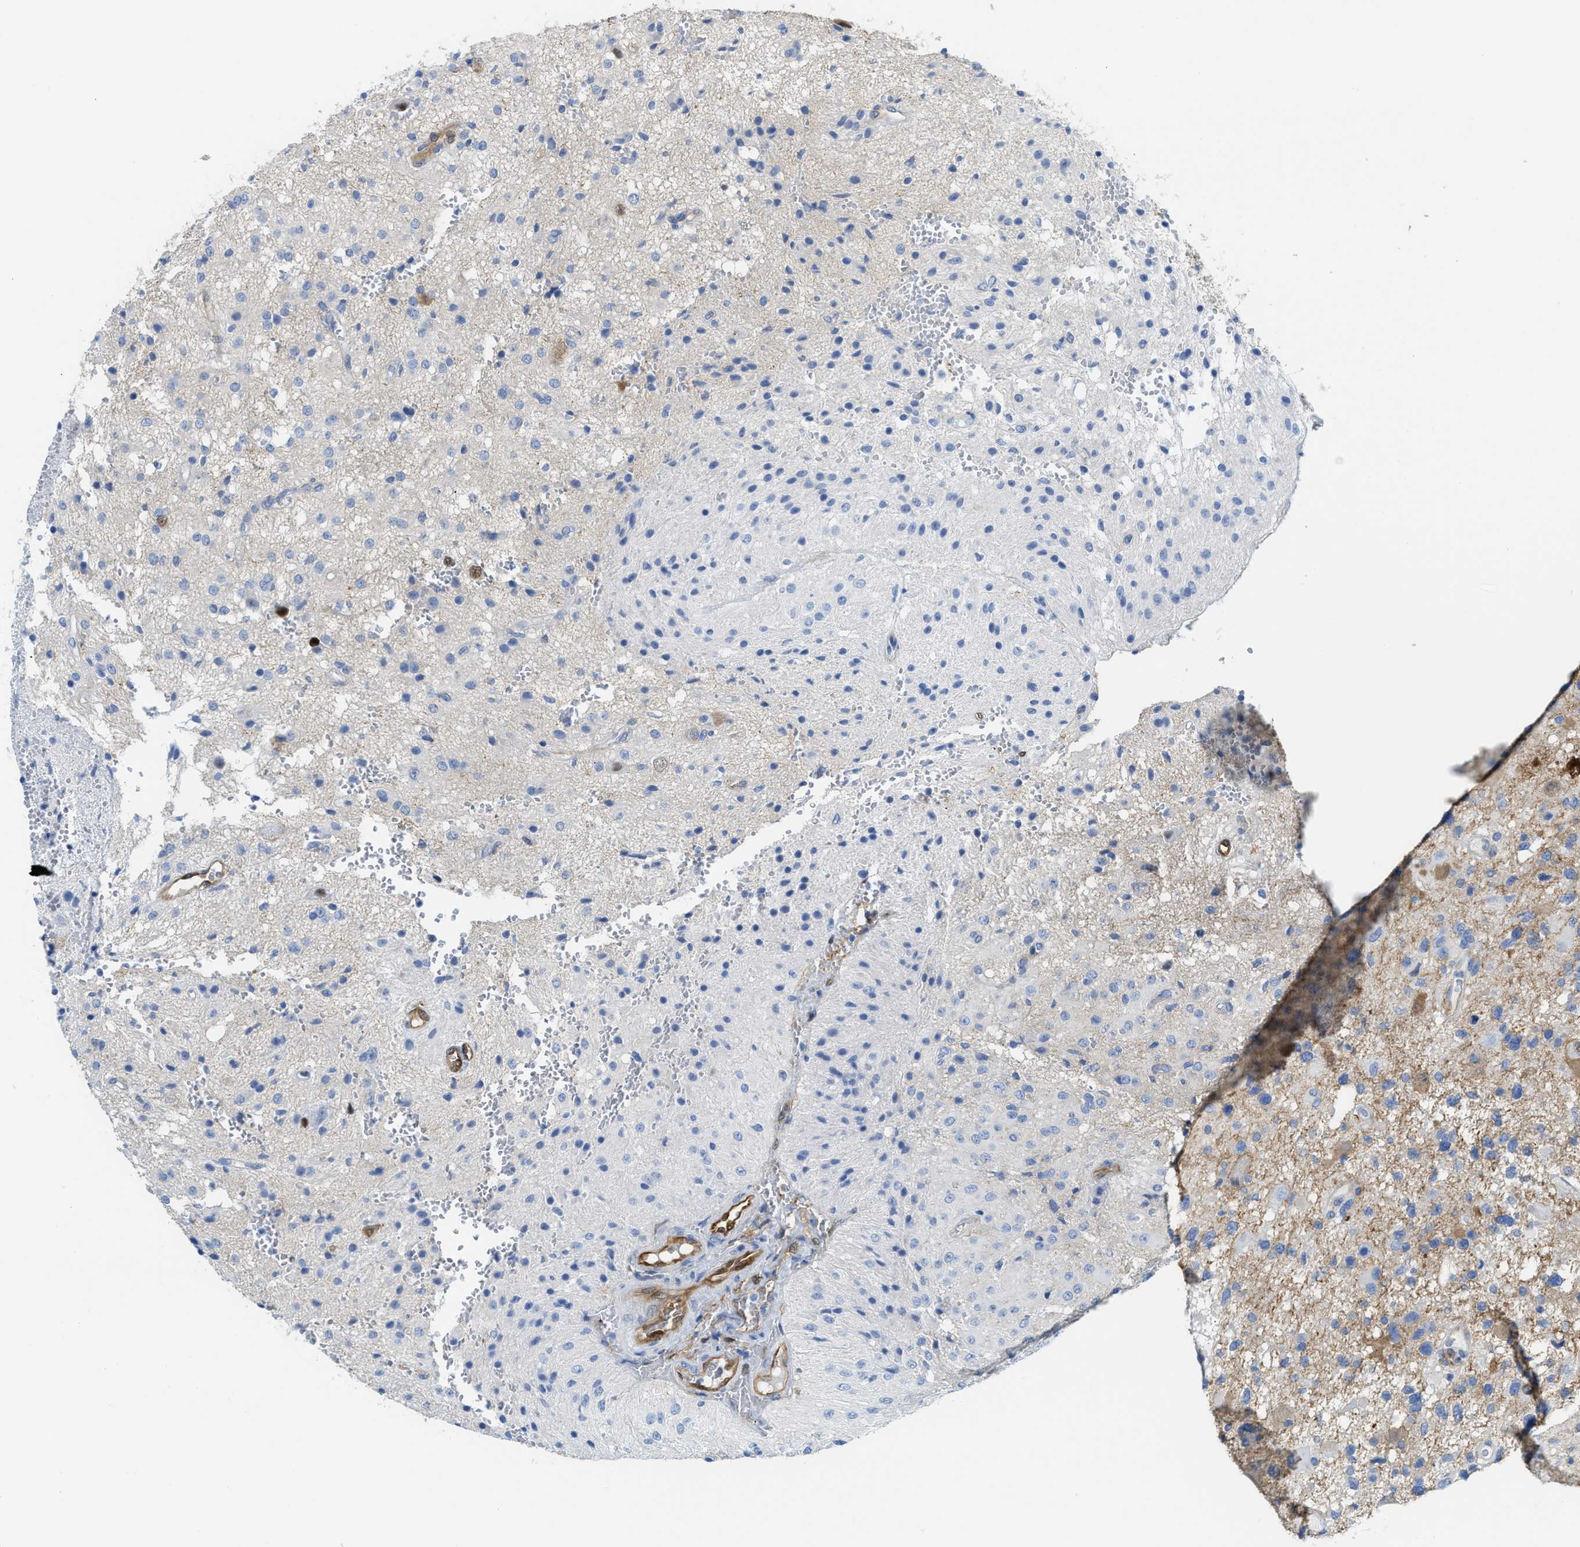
{"staining": {"intensity": "negative", "quantity": "none", "location": "none"}, "tissue": "glioma", "cell_type": "Tumor cells", "image_type": "cancer", "snomed": [{"axis": "morphology", "description": "Glioma, malignant, High grade"}, {"axis": "topography", "description": "Brain"}], "caption": "Tumor cells are negative for brown protein staining in glioma. Nuclei are stained in blue.", "gene": "ASS1", "patient": {"sex": "female", "age": 59}}